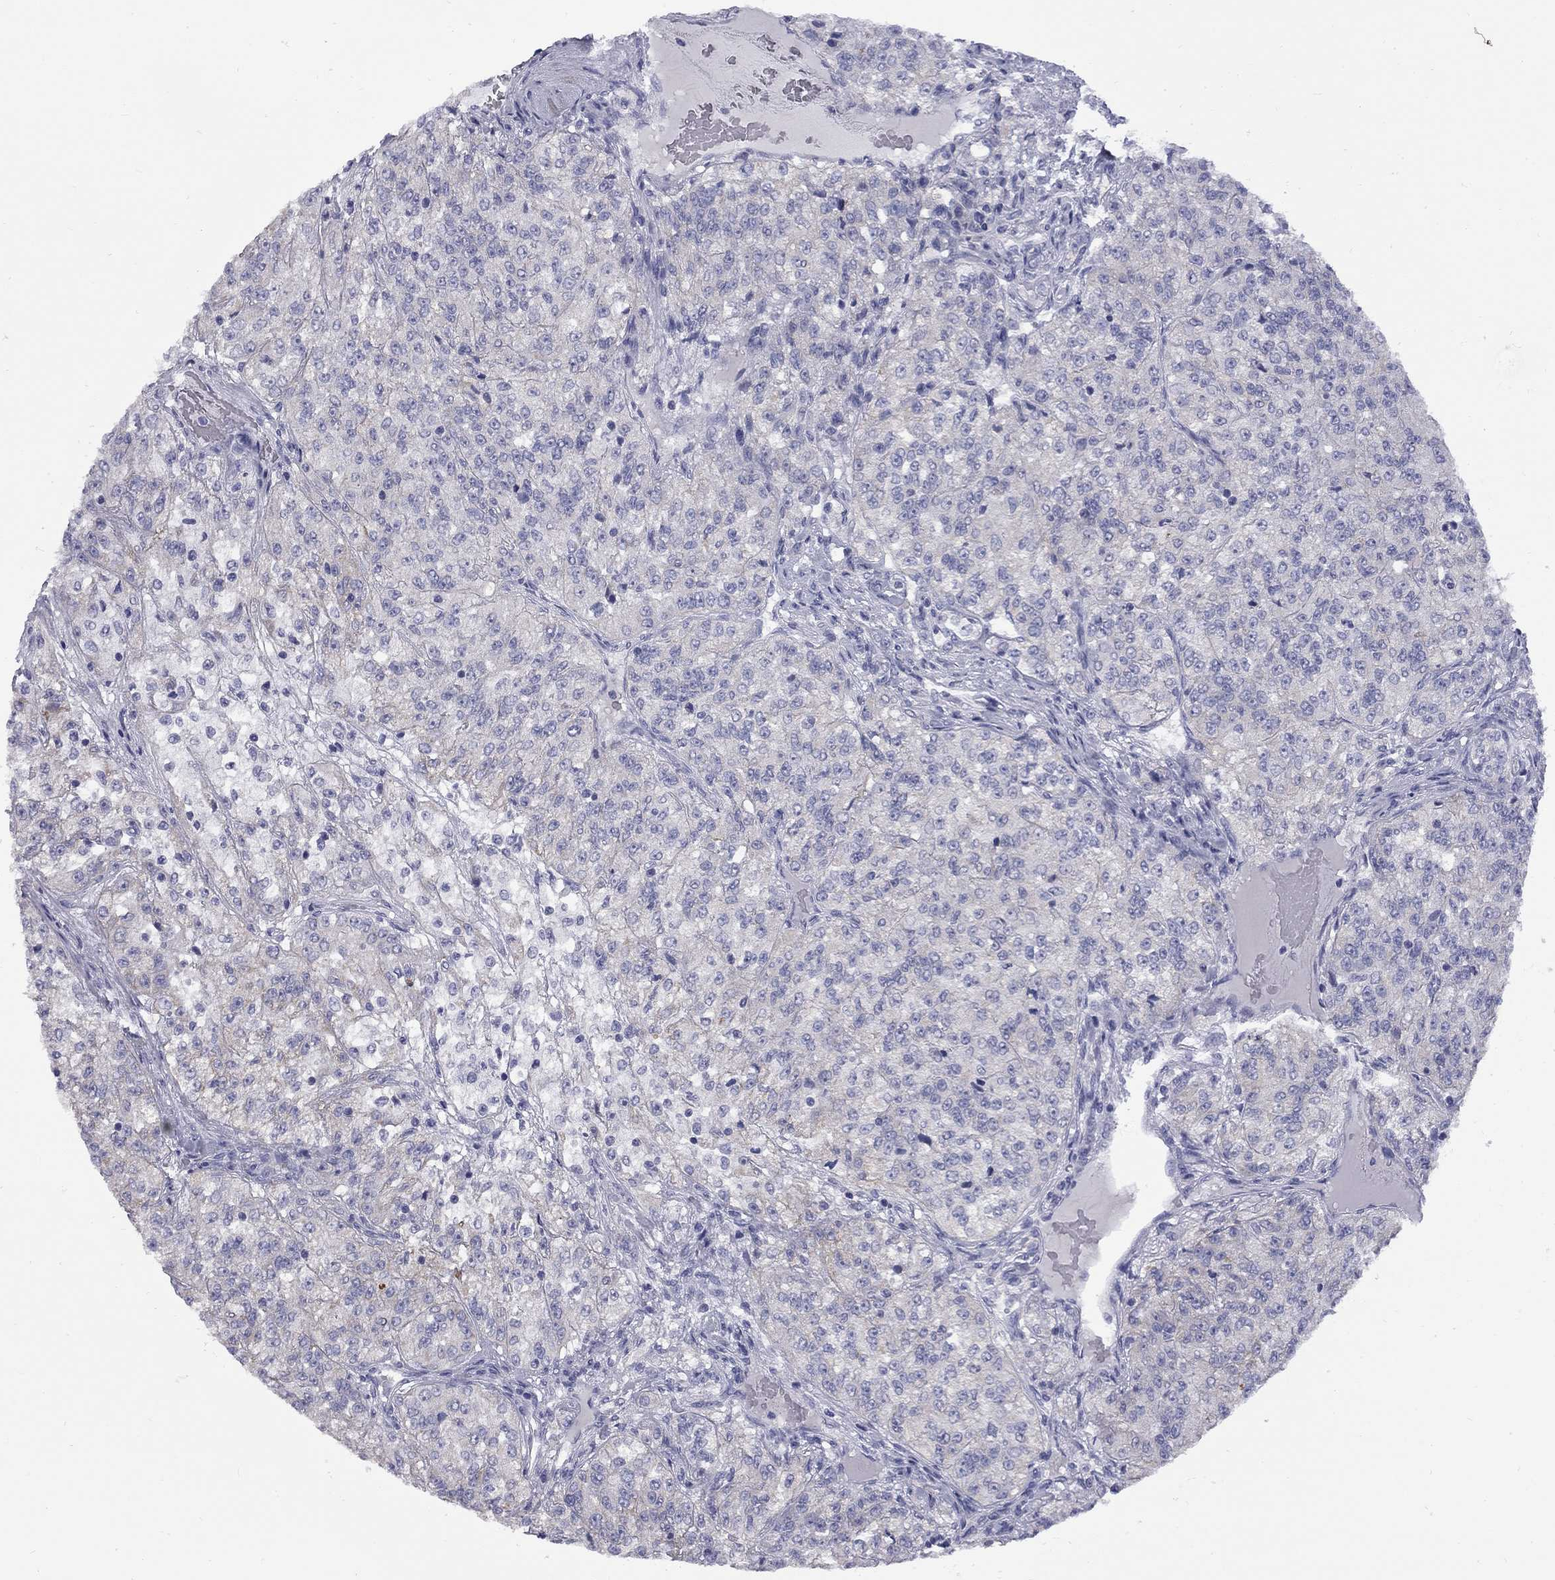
{"staining": {"intensity": "weak", "quantity": "<25%", "location": "cytoplasmic/membranous"}, "tissue": "renal cancer", "cell_type": "Tumor cells", "image_type": "cancer", "snomed": [{"axis": "morphology", "description": "Adenocarcinoma, NOS"}, {"axis": "topography", "description": "Kidney"}], "caption": "The histopathology image reveals no significant expression in tumor cells of adenocarcinoma (renal).", "gene": "ABCB4", "patient": {"sex": "female", "age": 63}}